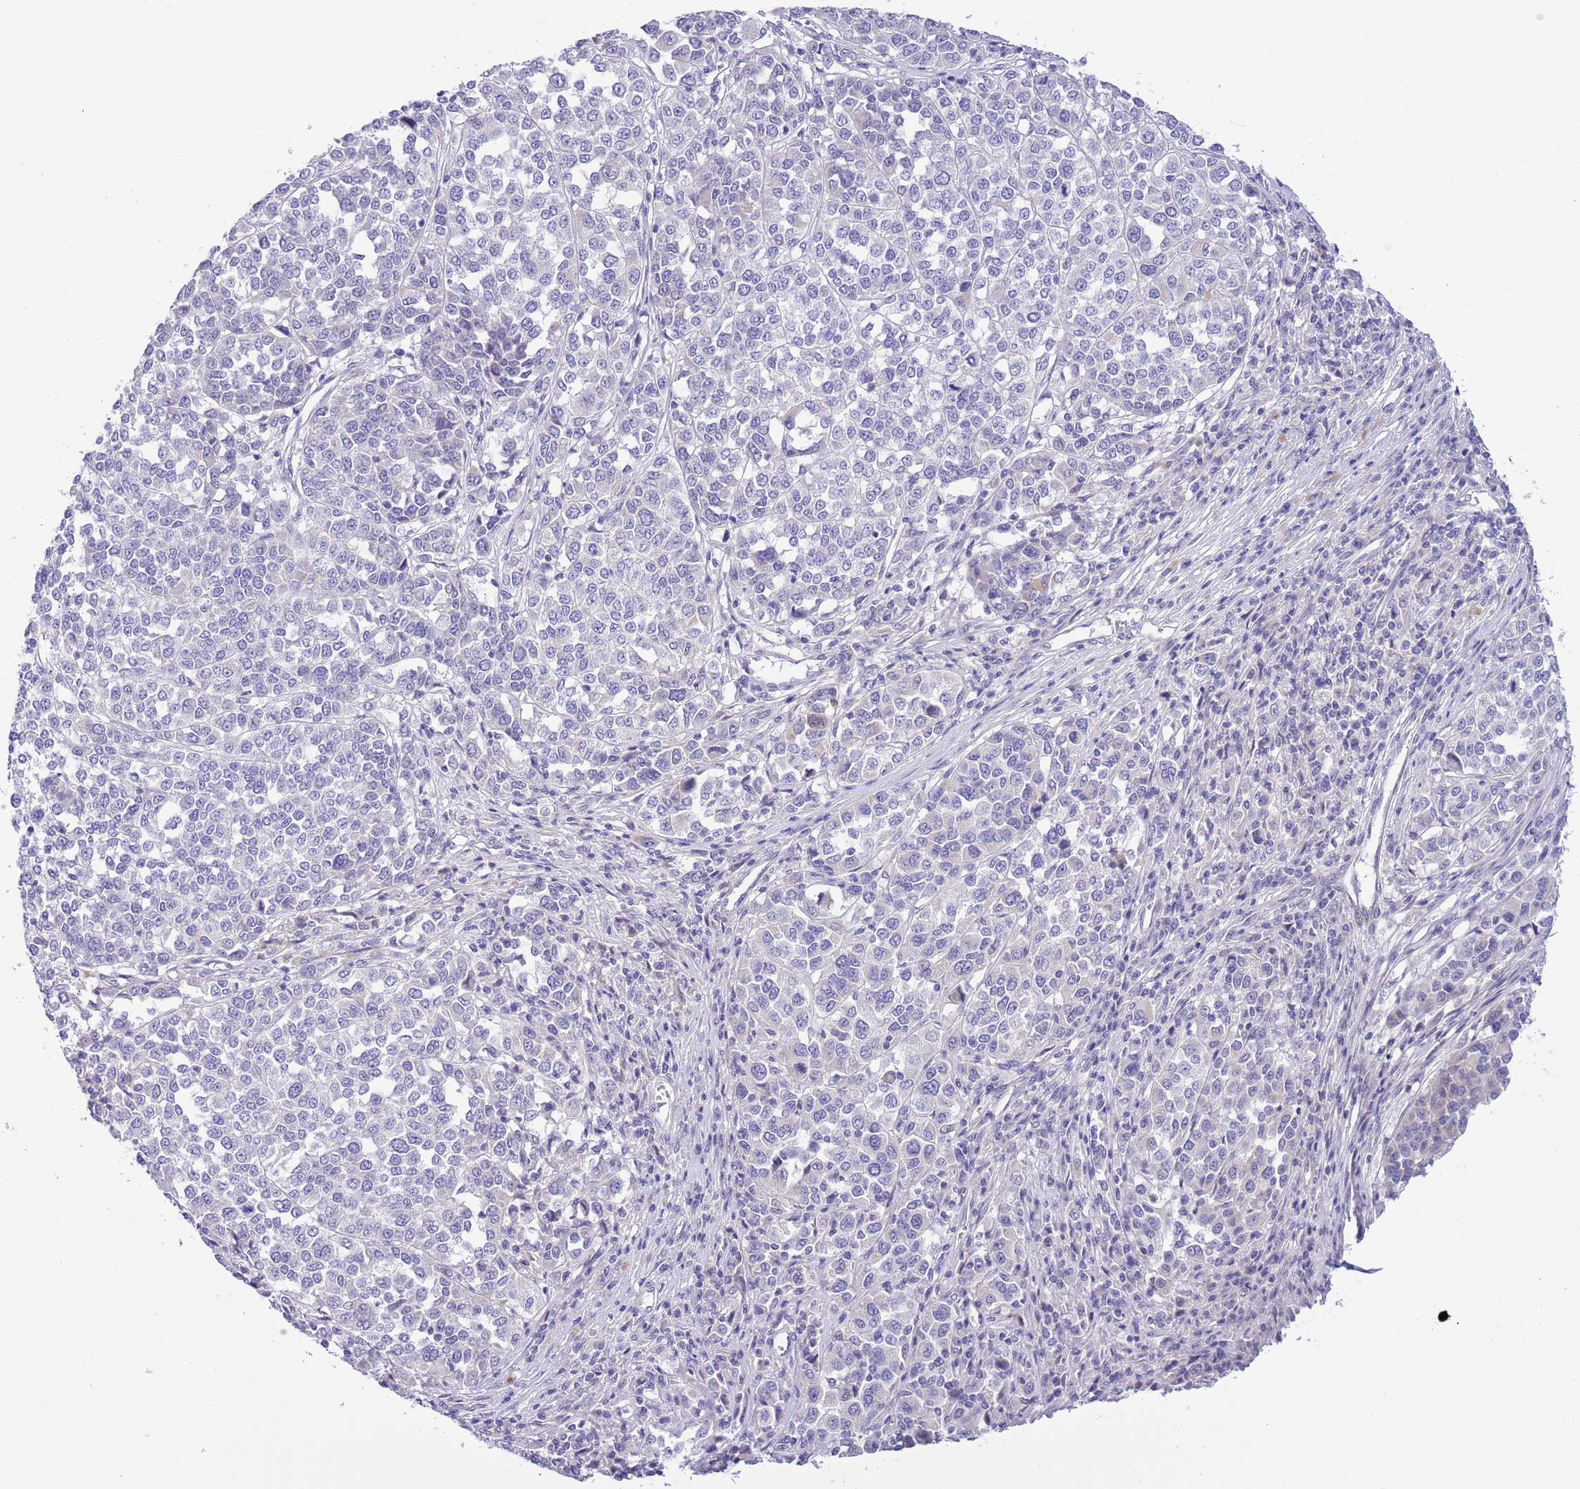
{"staining": {"intensity": "negative", "quantity": "none", "location": "none"}, "tissue": "melanoma", "cell_type": "Tumor cells", "image_type": "cancer", "snomed": [{"axis": "morphology", "description": "Malignant melanoma, Metastatic site"}, {"axis": "topography", "description": "Lymph node"}], "caption": "A photomicrograph of human malignant melanoma (metastatic site) is negative for staining in tumor cells.", "gene": "NET1", "patient": {"sex": "male", "age": 44}}